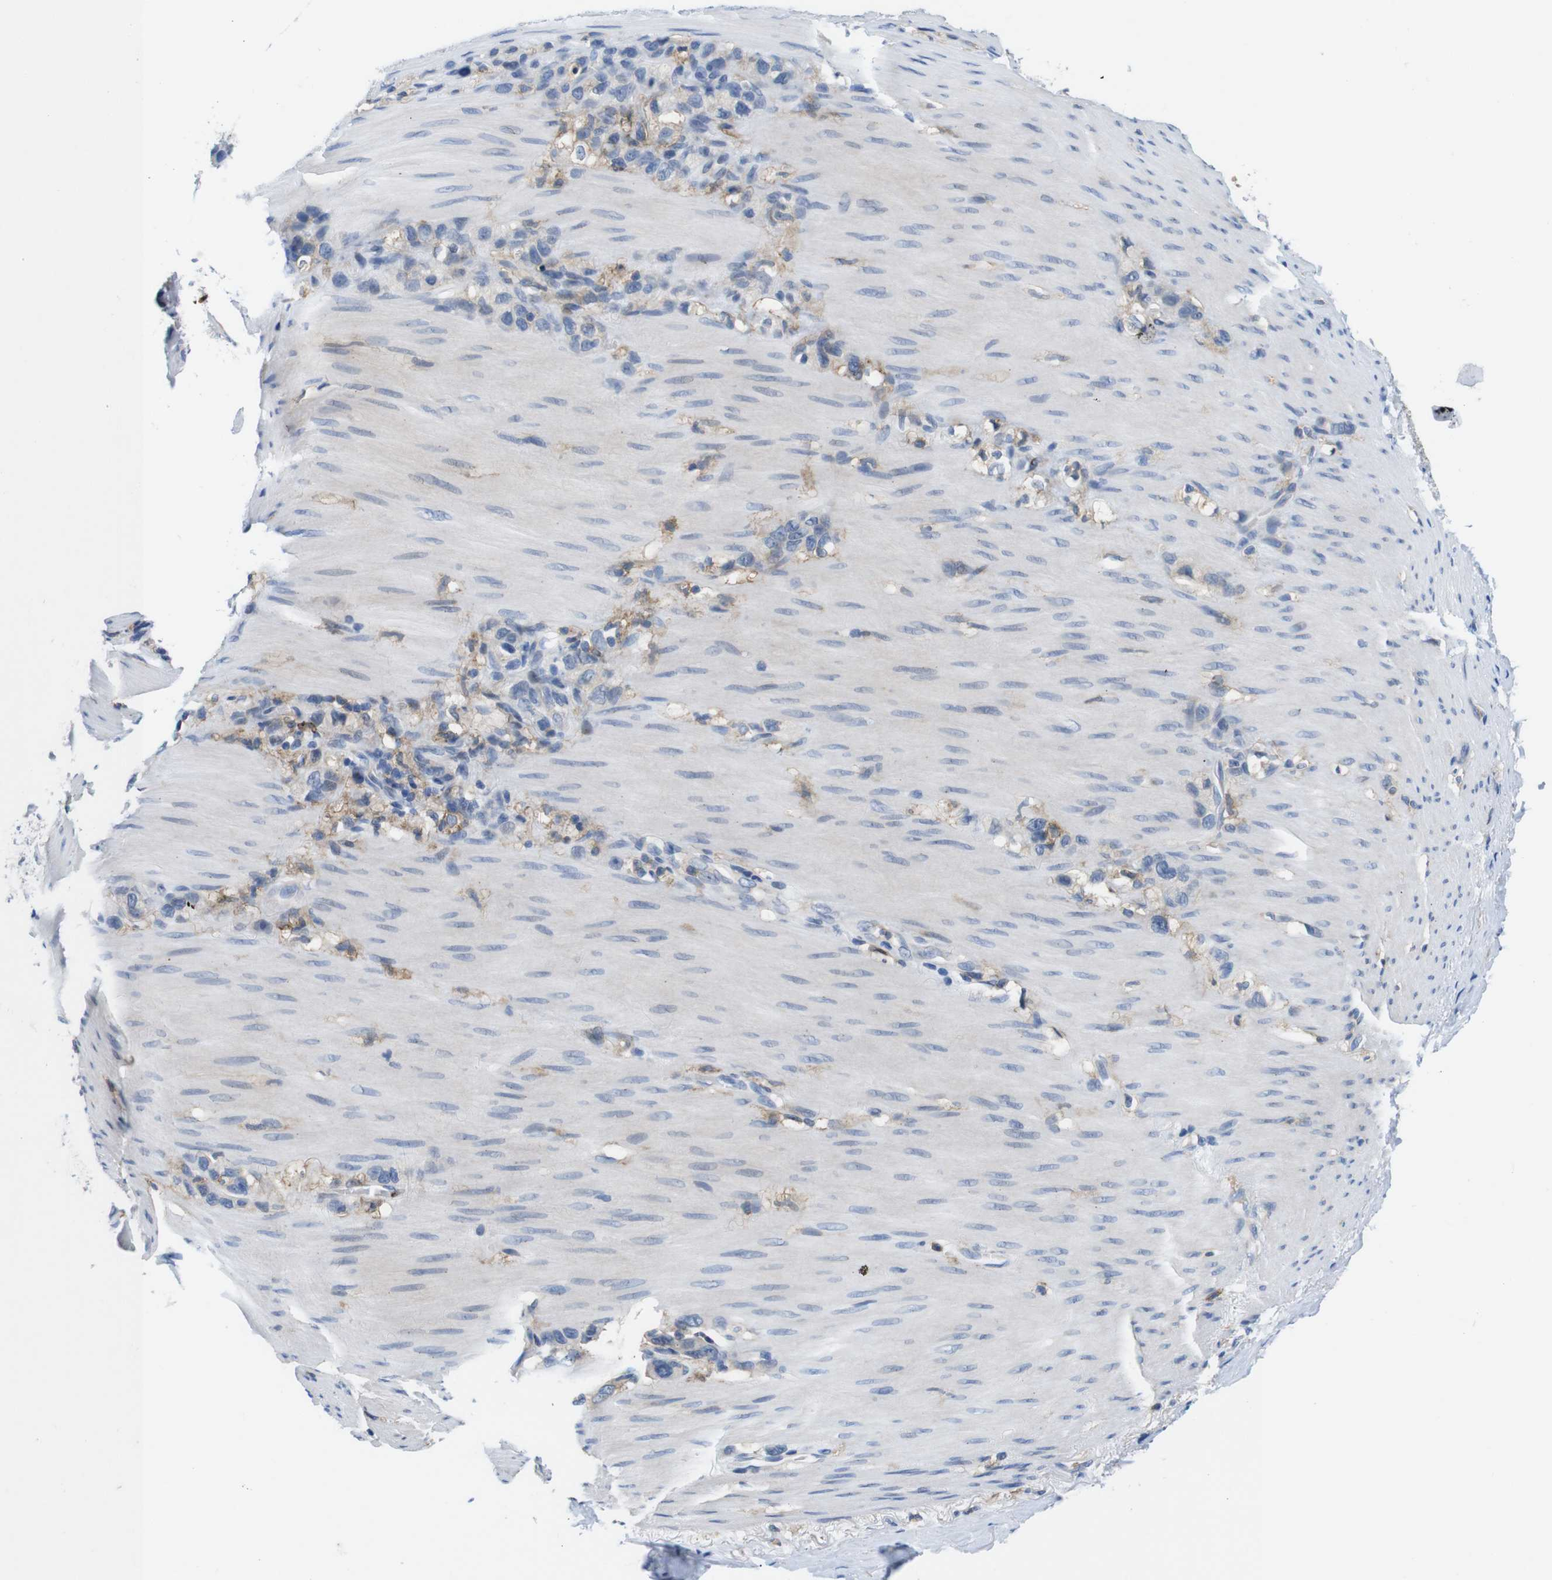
{"staining": {"intensity": "negative", "quantity": "none", "location": "none"}, "tissue": "stomach cancer", "cell_type": "Tumor cells", "image_type": "cancer", "snomed": [{"axis": "morphology", "description": "Normal tissue, NOS"}, {"axis": "morphology", "description": "Adenocarcinoma, NOS"}, {"axis": "morphology", "description": "Adenocarcinoma, High grade"}, {"axis": "topography", "description": "Stomach, upper"}, {"axis": "topography", "description": "Stomach"}], "caption": "There is no significant expression in tumor cells of high-grade adenocarcinoma (stomach).", "gene": "CD300C", "patient": {"sex": "female", "age": 65}}